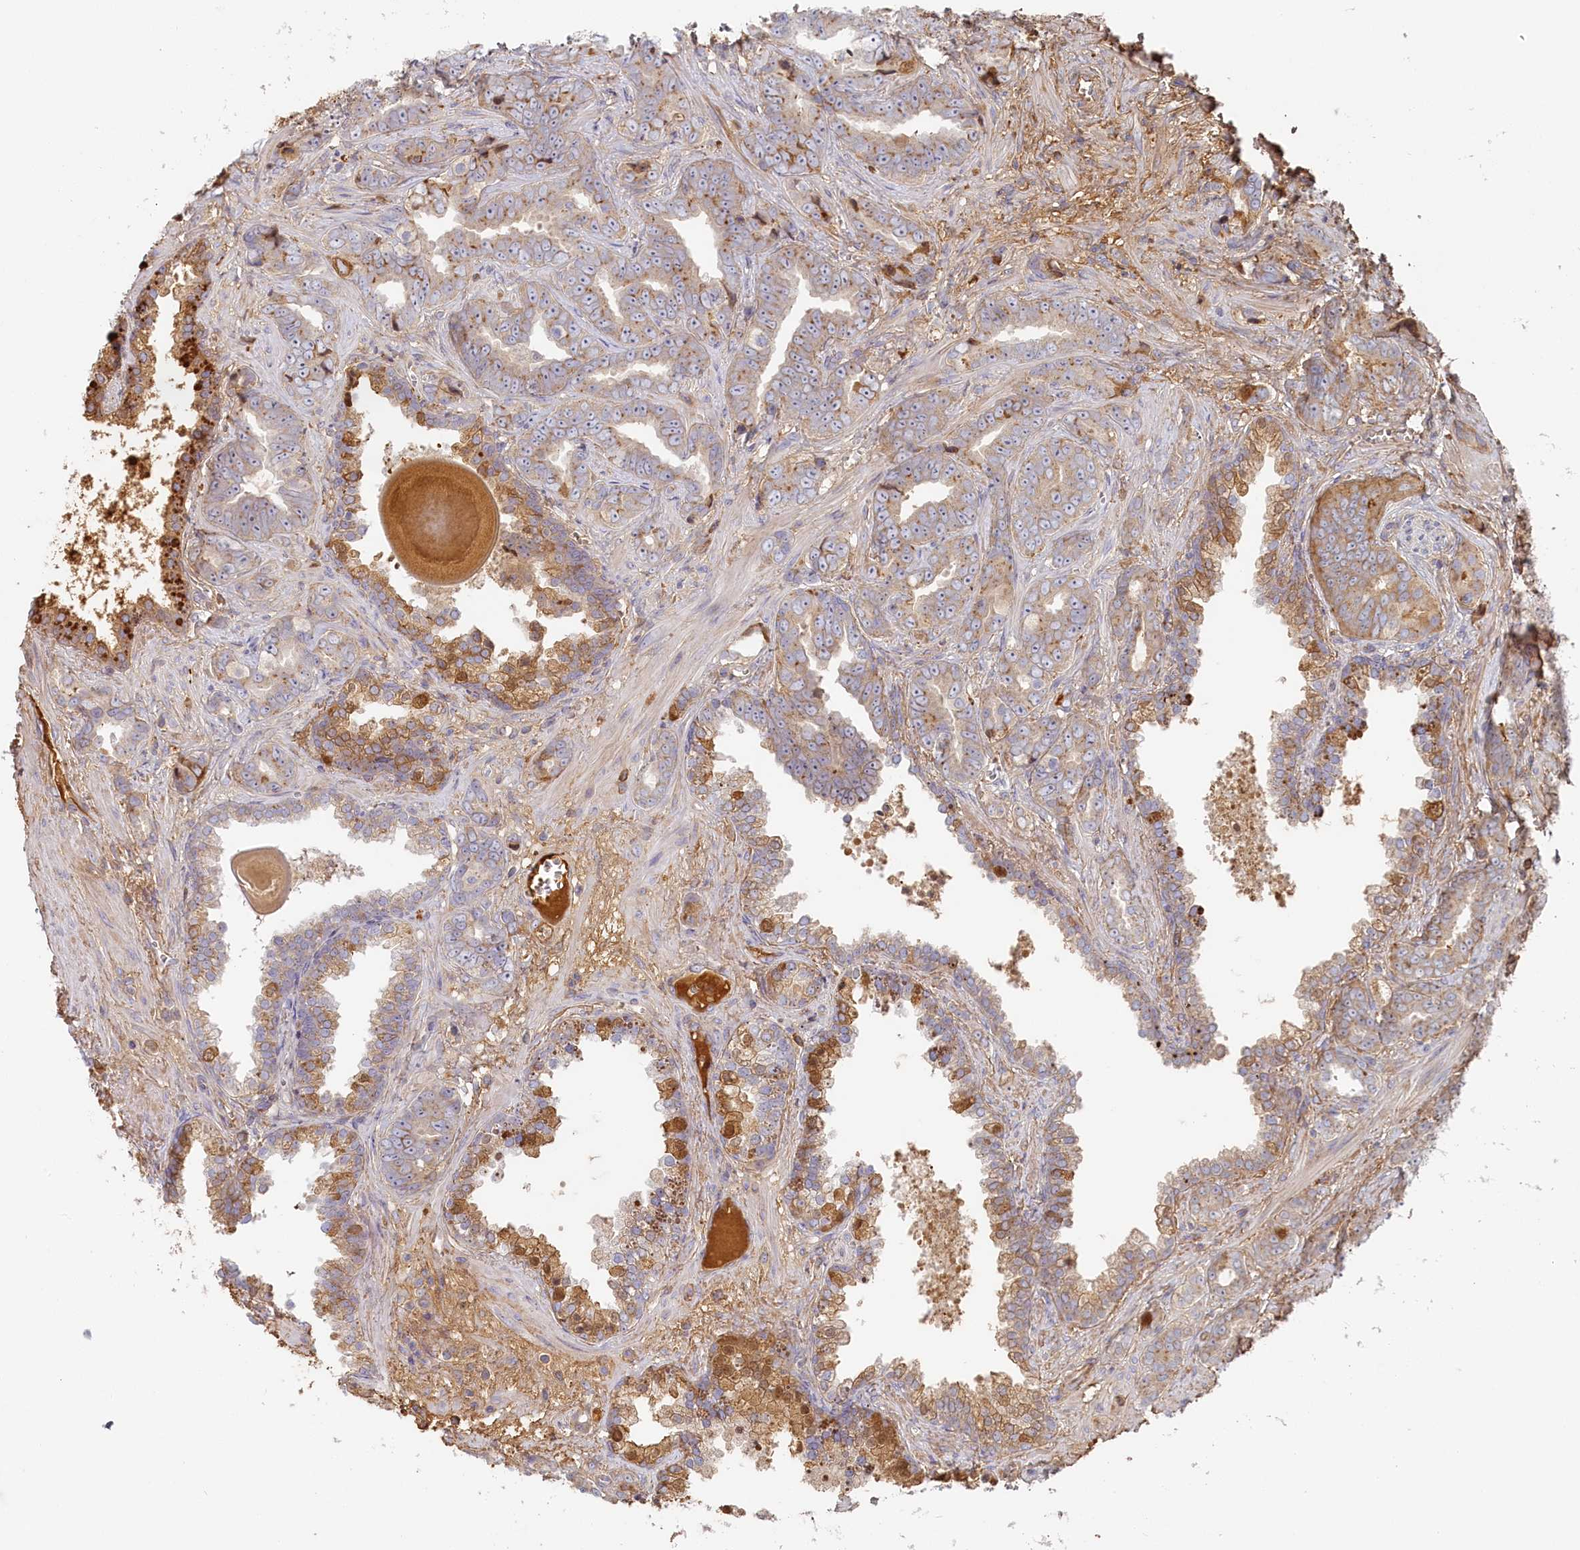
{"staining": {"intensity": "moderate", "quantity": "<25%", "location": "cytoplasmic/membranous"}, "tissue": "prostate cancer", "cell_type": "Tumor cells", "image_type": "cancer", "snomed": [{"axis": "morphology", "description": "Adenocarcinoma, High grade"}, {"axis": "topography", "description": "Prostate"}], "caption": "The photomicrograph demonstrates staining of prostate cancer (adenocarcinoma (high-grade)), revealing moderate cytoplasmic/membranous protein staining (brown color) within tumor cells. (DAB (3,3'-diaminobenzidine) IHC, brown staining for protein, blue staining for nuclei).", "gene": "STX16", "patient": {"sex": "male", "age": 67}}